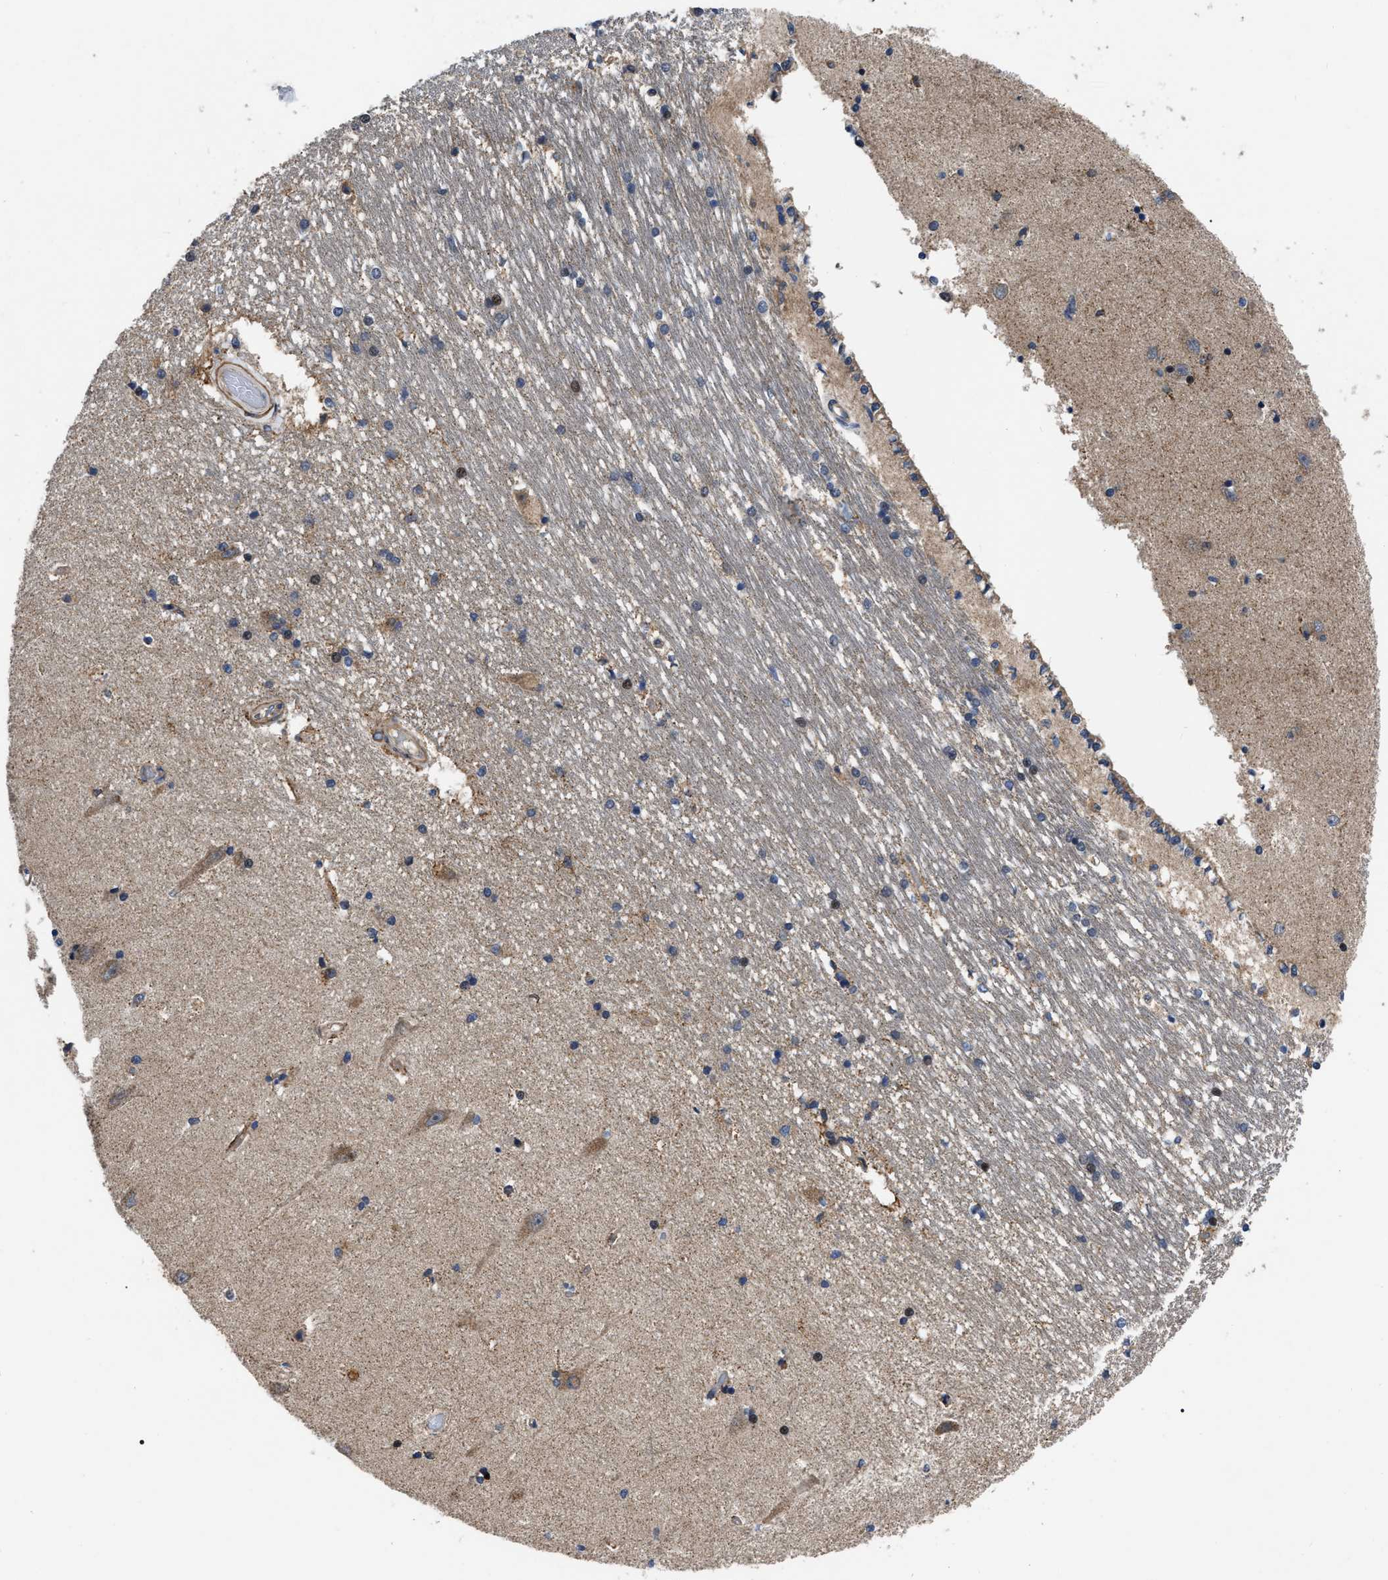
{"staining": {"intensity": "moderate", "quantity": "25%-75%", "location": "cytoplasmic/membranous"}, "tissue": "hippocampus", "cell_type": "Glial cells", "image_type": "normal", "snomed": [{"axis": "morphology", "description": "Normal tissue, NOS"}, {"axis": "topography", "description": "Hippocampus"}], "caption": "Hippocampus stained for a protein (brown) shows moderate cytoplasmic/membranous positive positivity in about 25%-75% of glial cells.", "gene": "PPWD1", "patient": {"sex": "male", "age": 45}}